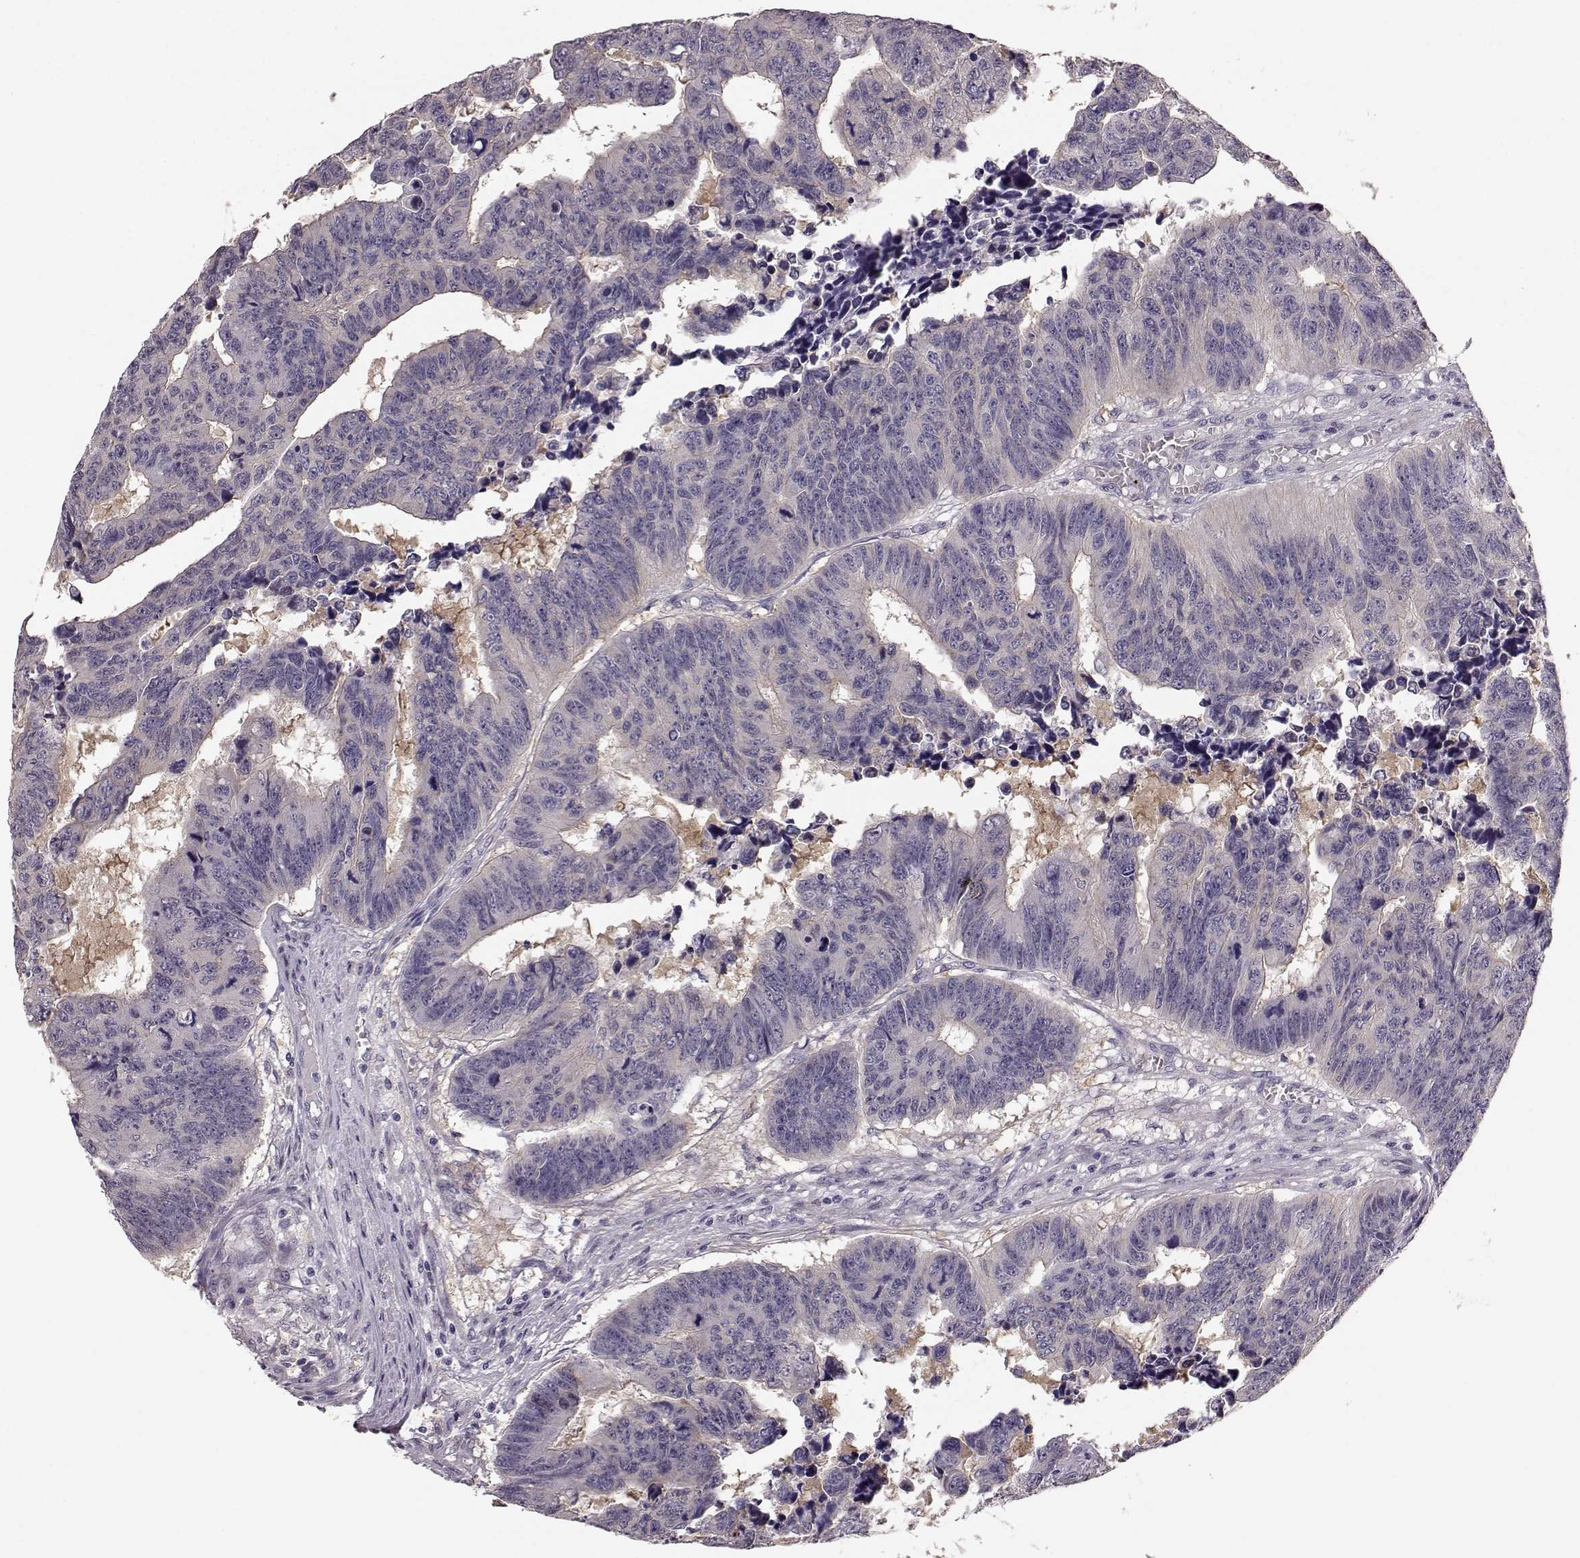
{"staining": {"intensity": "negative", "quantity": "none", "location": "none"}, "tissue": "colorectal cancer", "cell_type": "Tumor cells", "image_type": "cancer", "snomed": [{"axis": "morphology", "description": "Adenocarcinoma, NOS"}, {"axis": "topography", "description": "Appendix"}, {"axis": "topography", "description": "Colon"}, {"axis": "topography", "description": "Cecum"}, {"axis": "topography", "description": "Colon asc"}], "caption": "High magnification brightfield microscopy of colorectal cancer (adenocarcinoma) stained with DAB (brown) and counterstained with hematoxylin (blue): tumor cells show no significant staining. Brightfield microscopy of immunohistochemistry (IHC) stained with DAB (brown) and hematoxylin (blue), captured at high magnification.", "gene": "GPR50", "patient": {"sex": "female", "age": 85}}